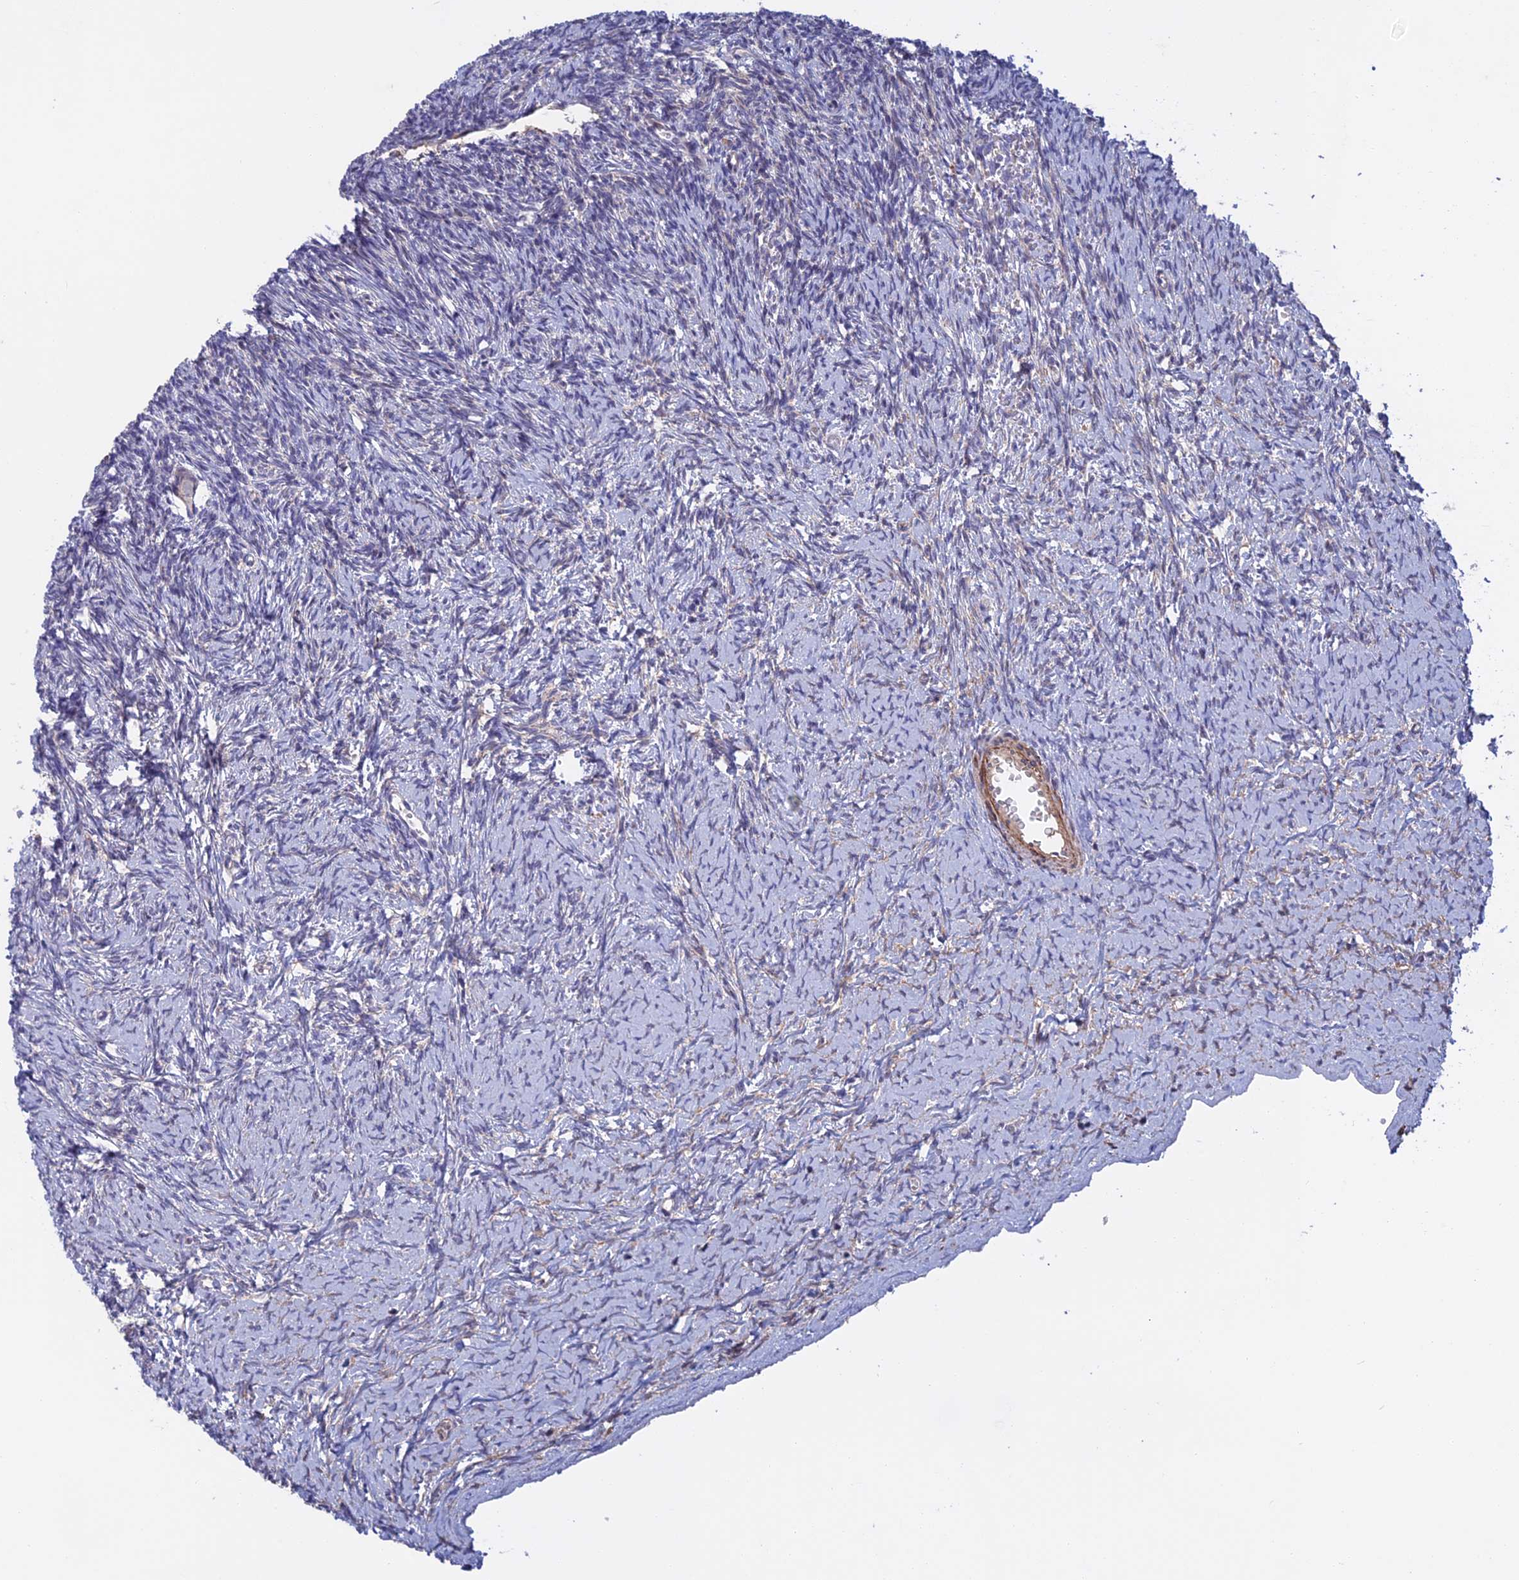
{"staining": {"intensity": "negative", "quantity": "none", "location": "none"}, "tissue": "ovary", "cell_type": "Ovarian stroma cells", "image_type": "normal", "snomed": [{"axis": "morphology", "description": "Normal tissue, NOS"}, {"axis": "topography", "description": "Ovary"}], "caption": "Histopathology image shows no significant protein expression in ovarian stroma cells of benign ovary. (IHC, brightfield microscopy, high magnification).", "gene": "LYPD5", "patient": {"sex": "female", "age": 39}}